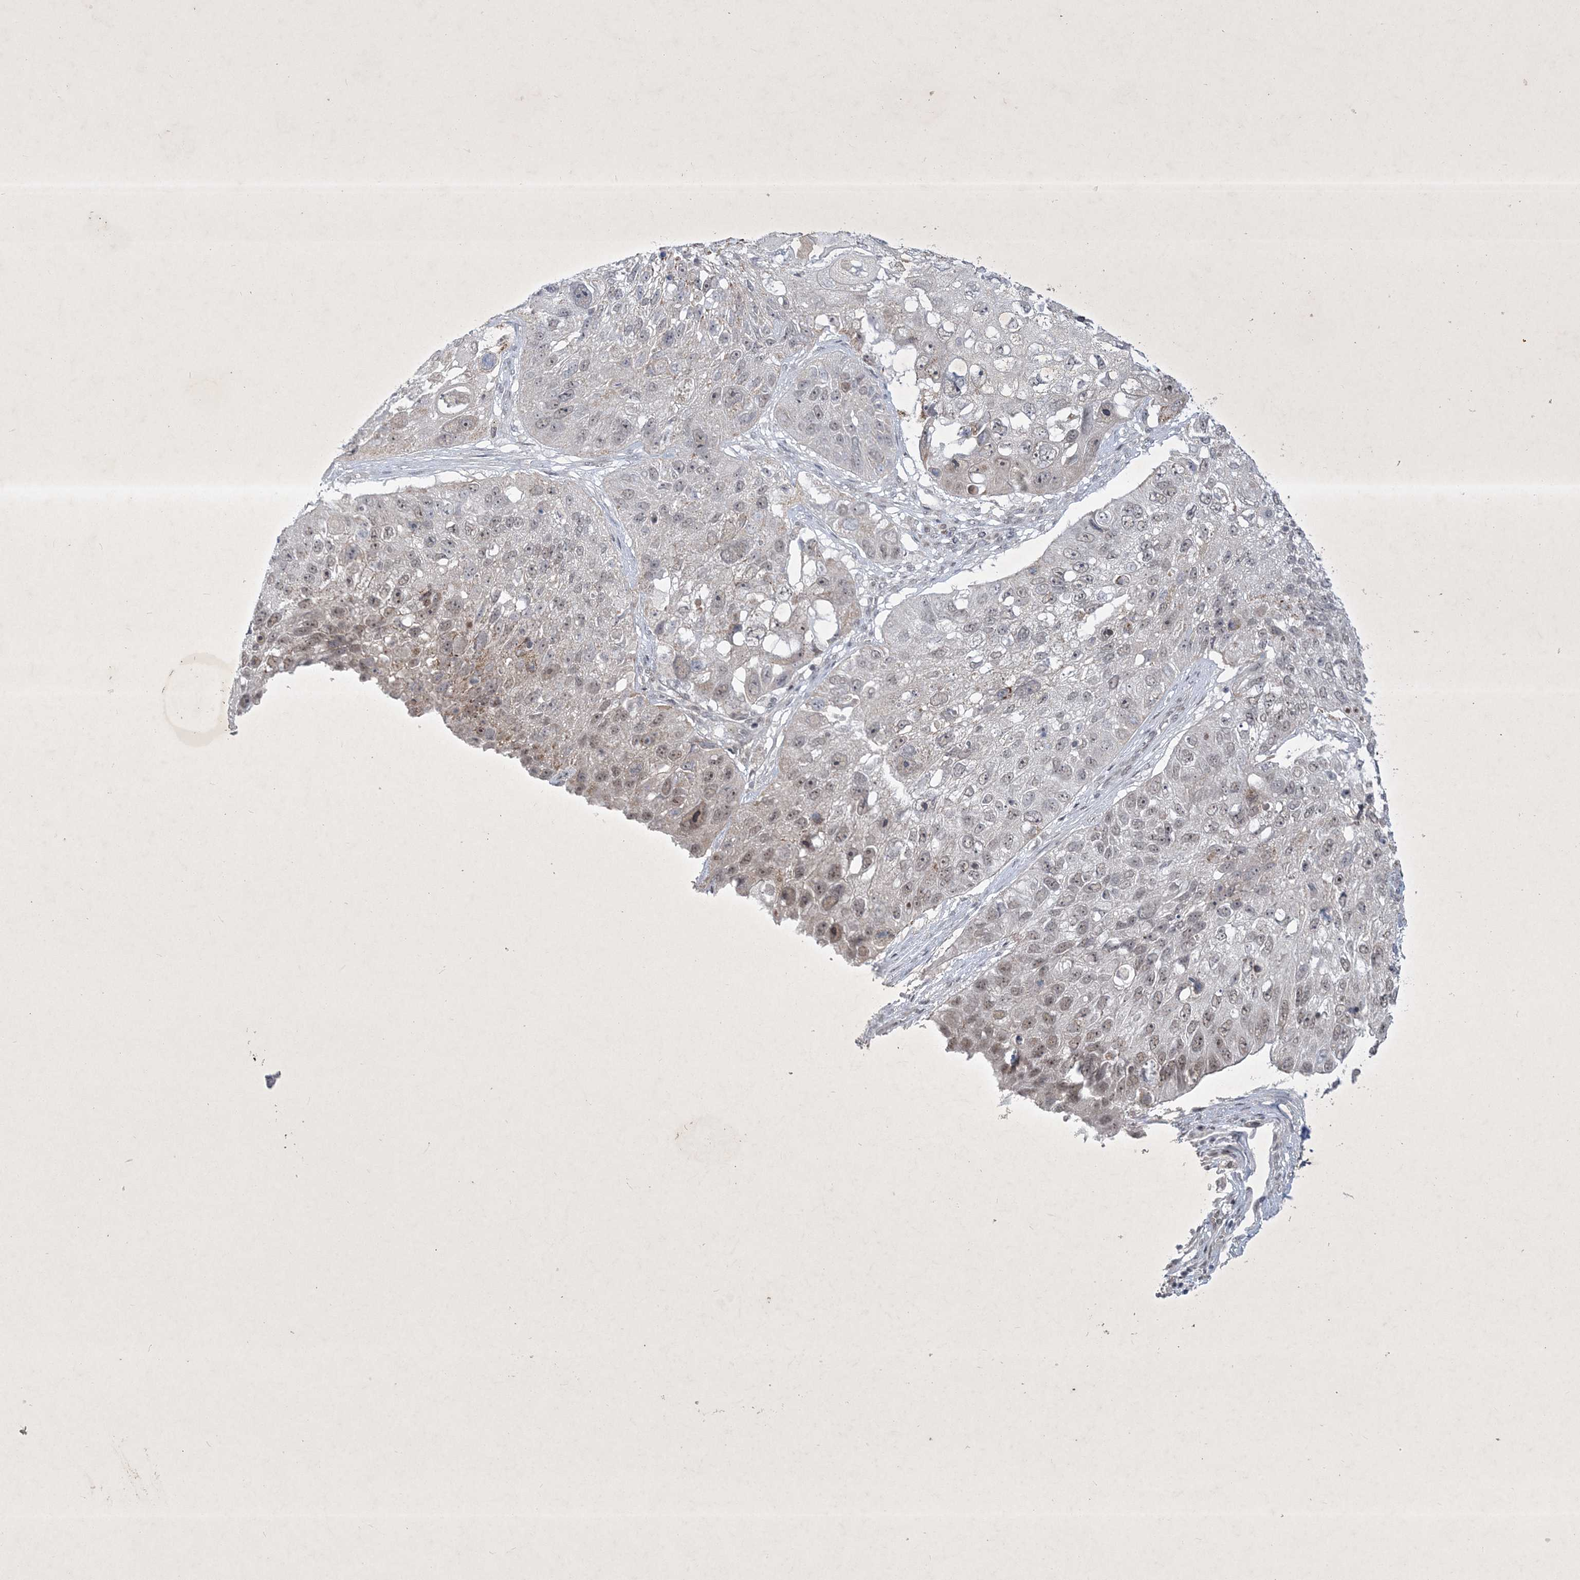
{"staining": {"intensity": "weak", "quantity": "<25%", "location": "nuclear"}, "tissue": "lung cancer", "cell_type": "Tumor cells", "image_type": "cancer", "snomed": [{"axis": "morphology", "description": "Squamous cell carcinoma, NOS"}, {"axis": "topography", "description": "Lung"}], "caption": "A histopathology image of human lung cancer (squamous cell carcinoma) is negative for staining in tumor cells.", "gene": "ZBTB9", "patient": {"sex": "male", "age": 61}}